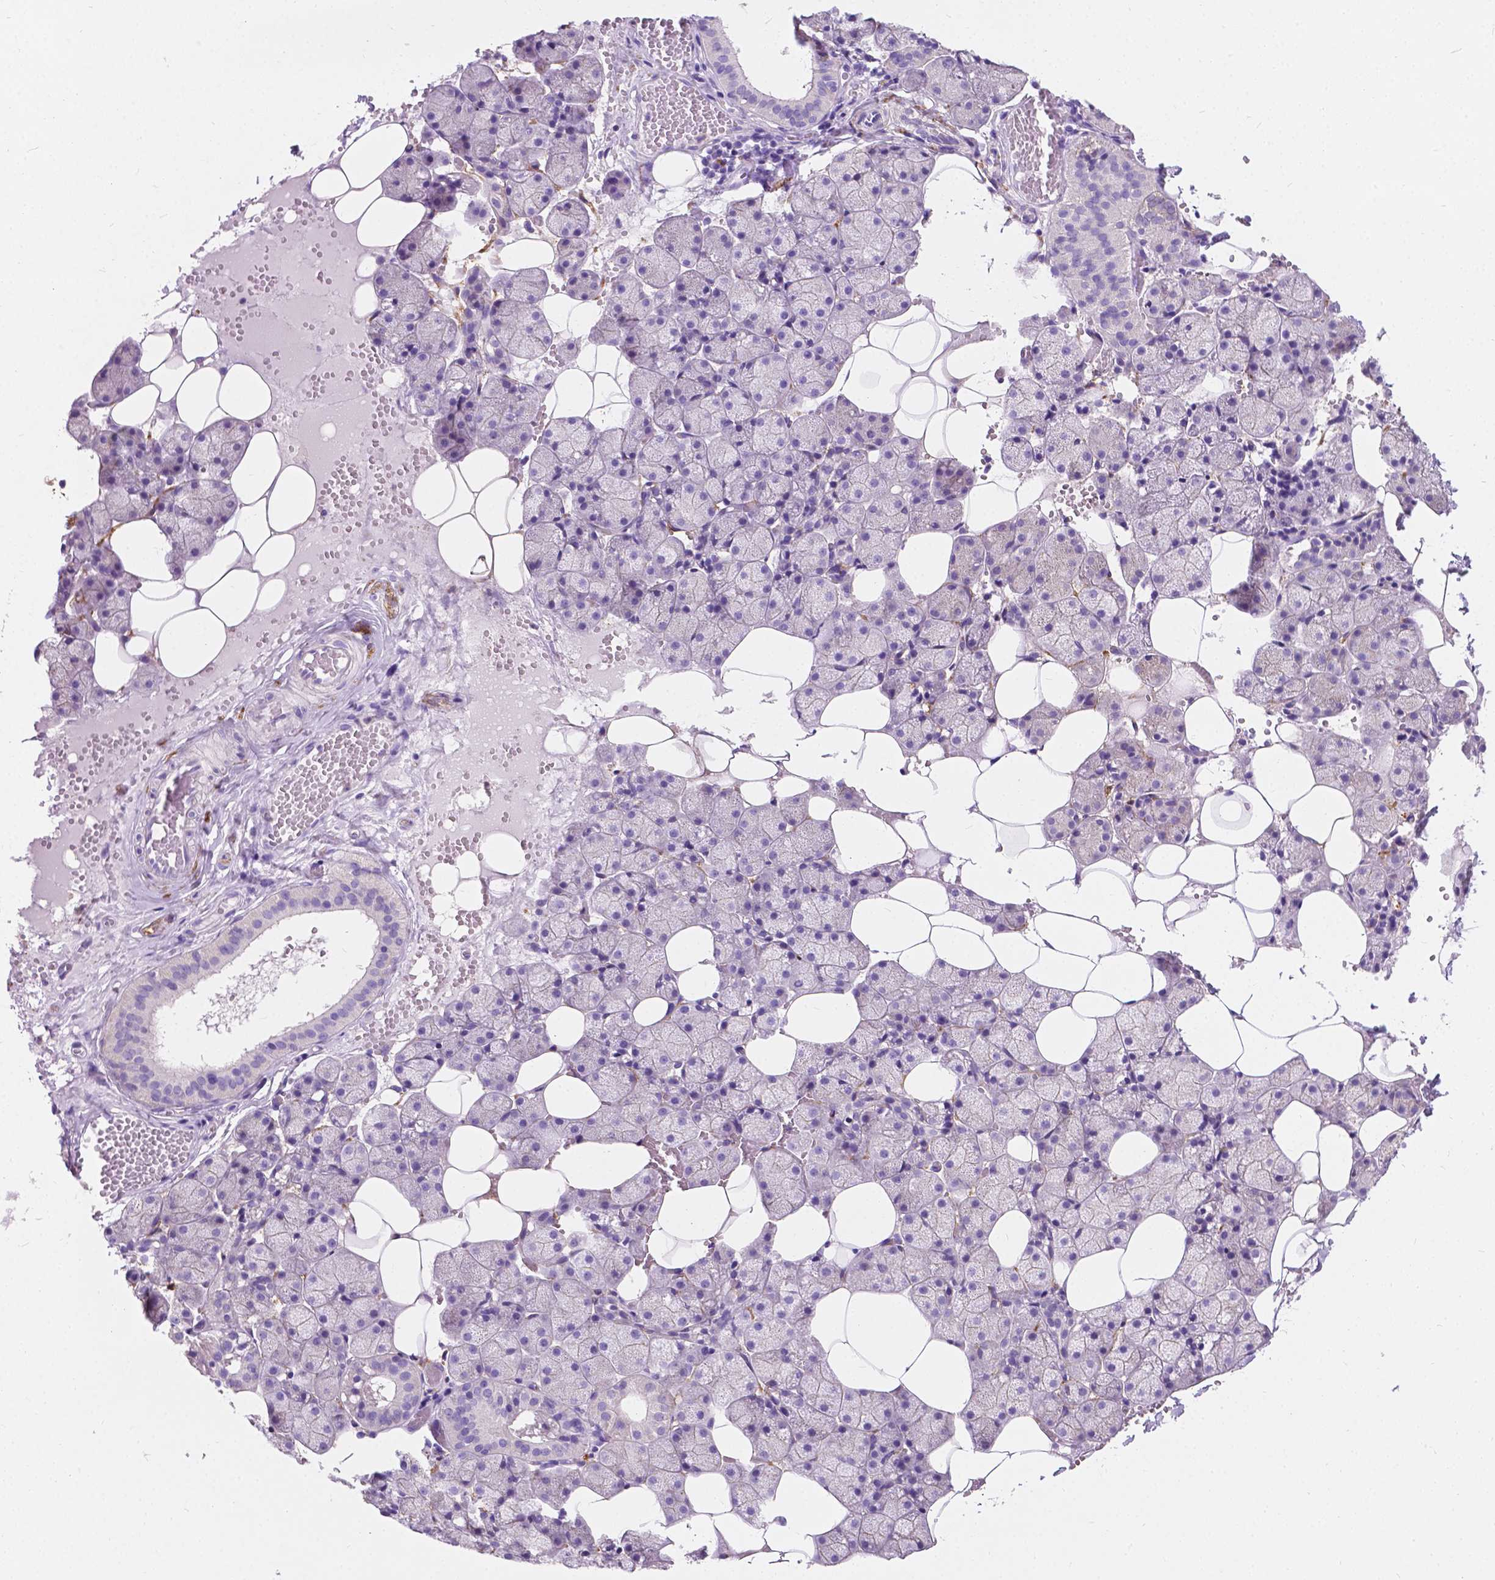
{"staining": {"intensity": "negative", "quantity": "none", "location": "none"}, "tissue": "salivary gland", "cell_type": "Glandular cells", "image_type": "normal", "snomed": [{"axis": "morphology", "description": "Normal tissue, NOS"}, {"axis": "topography", "description": "Salivary gland"}], "caption": "Histopathology image shows no significant protein staining in glandular cells of normal salivary gland.", "gene": "GNAO1", "patient": {"sex": "male", "age": 38}}